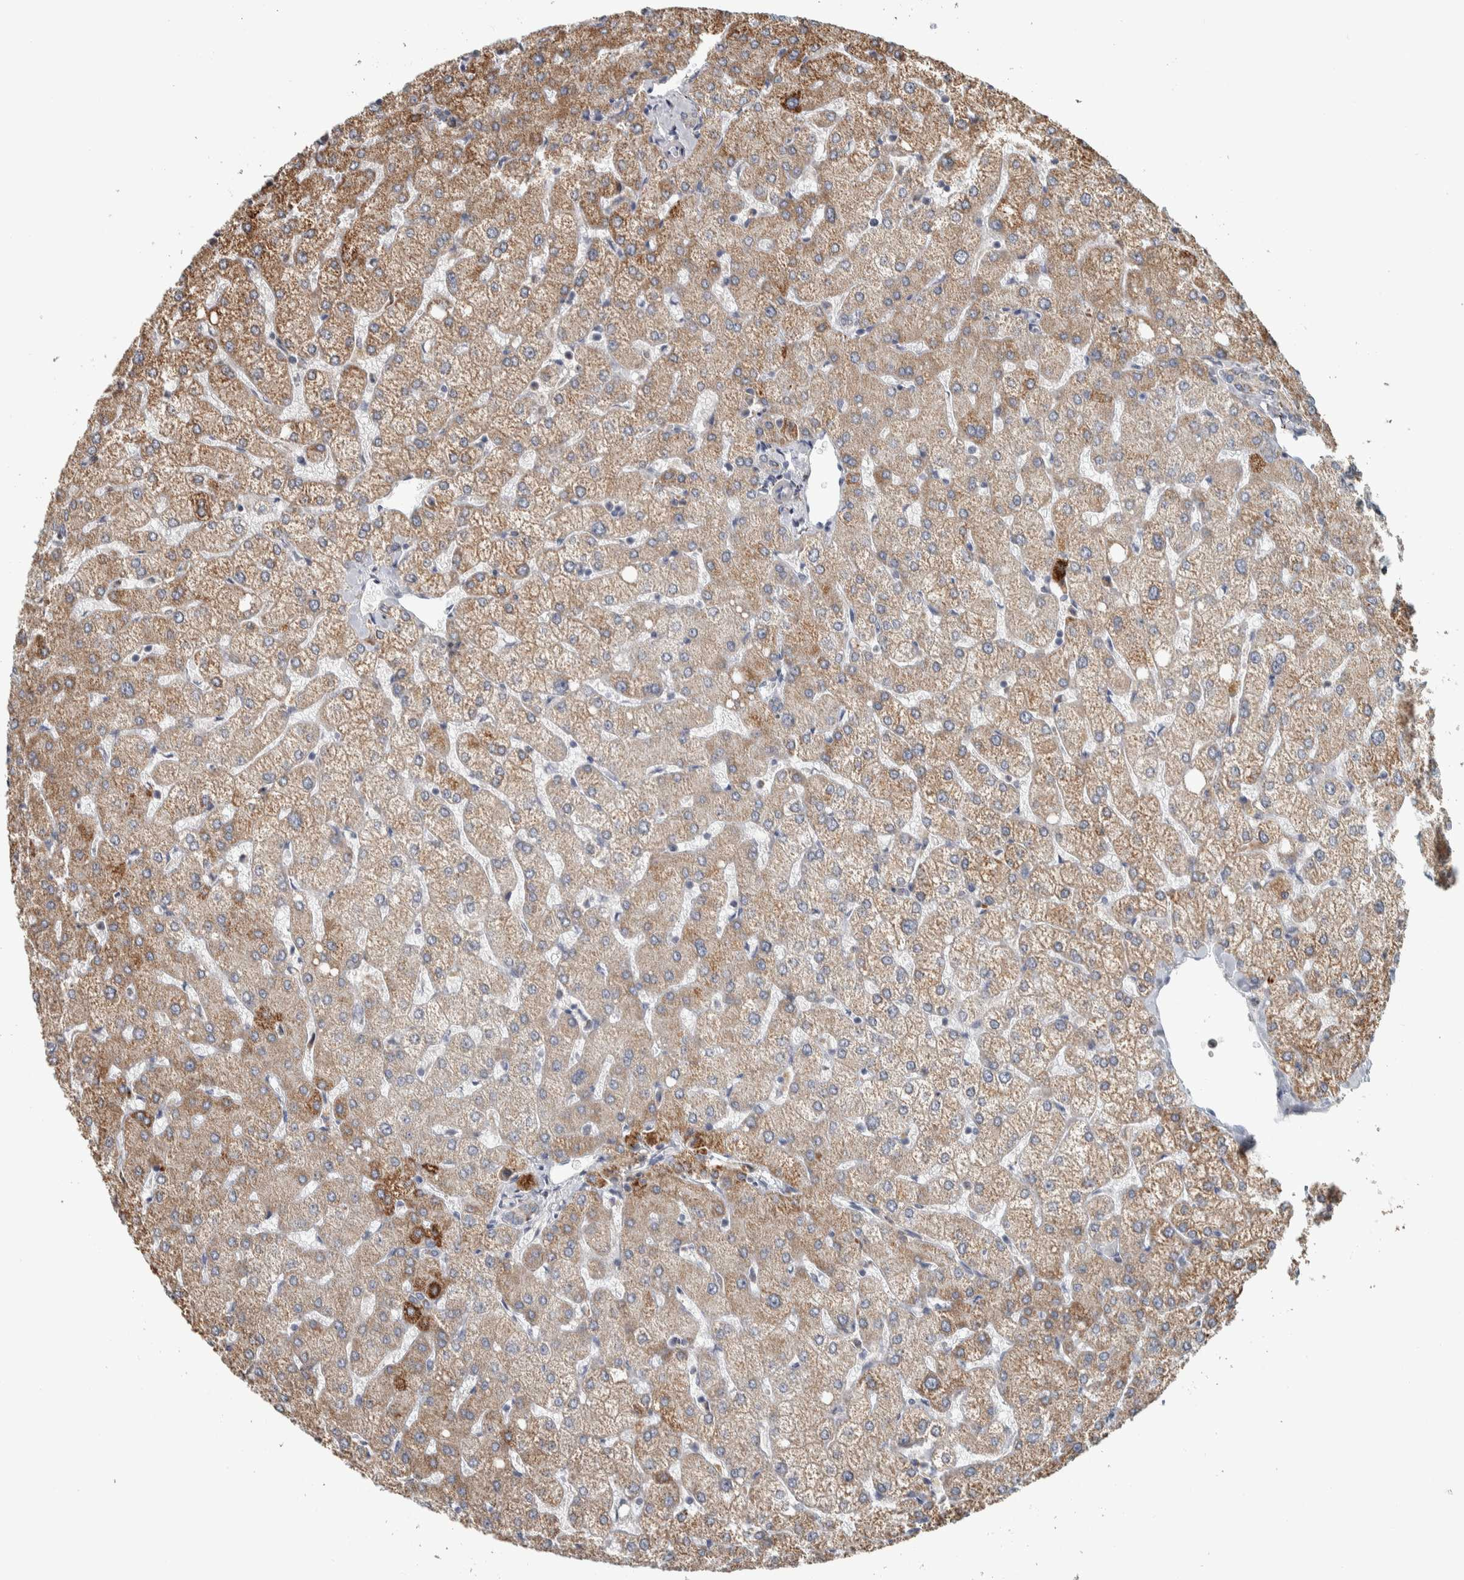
{"staining": {"intensity": "negative", "quantity": "none", "location": "none"}, "tissue": "liver", "cell_type": "Cholangiocytes", "image_type": "normal", "snomed": [{"axis": "morphology", "description": "Normal tissue, NOS"}, {"axis": "topography", "description": "Liver"}], "caption": "Cholangiocytes show no significant protein expression in benign liver. (Brightfield microscopy of DAB IHC at high magnification).", "gene": "FAM78A", "patient": {"sex": "female", "age": 54}}